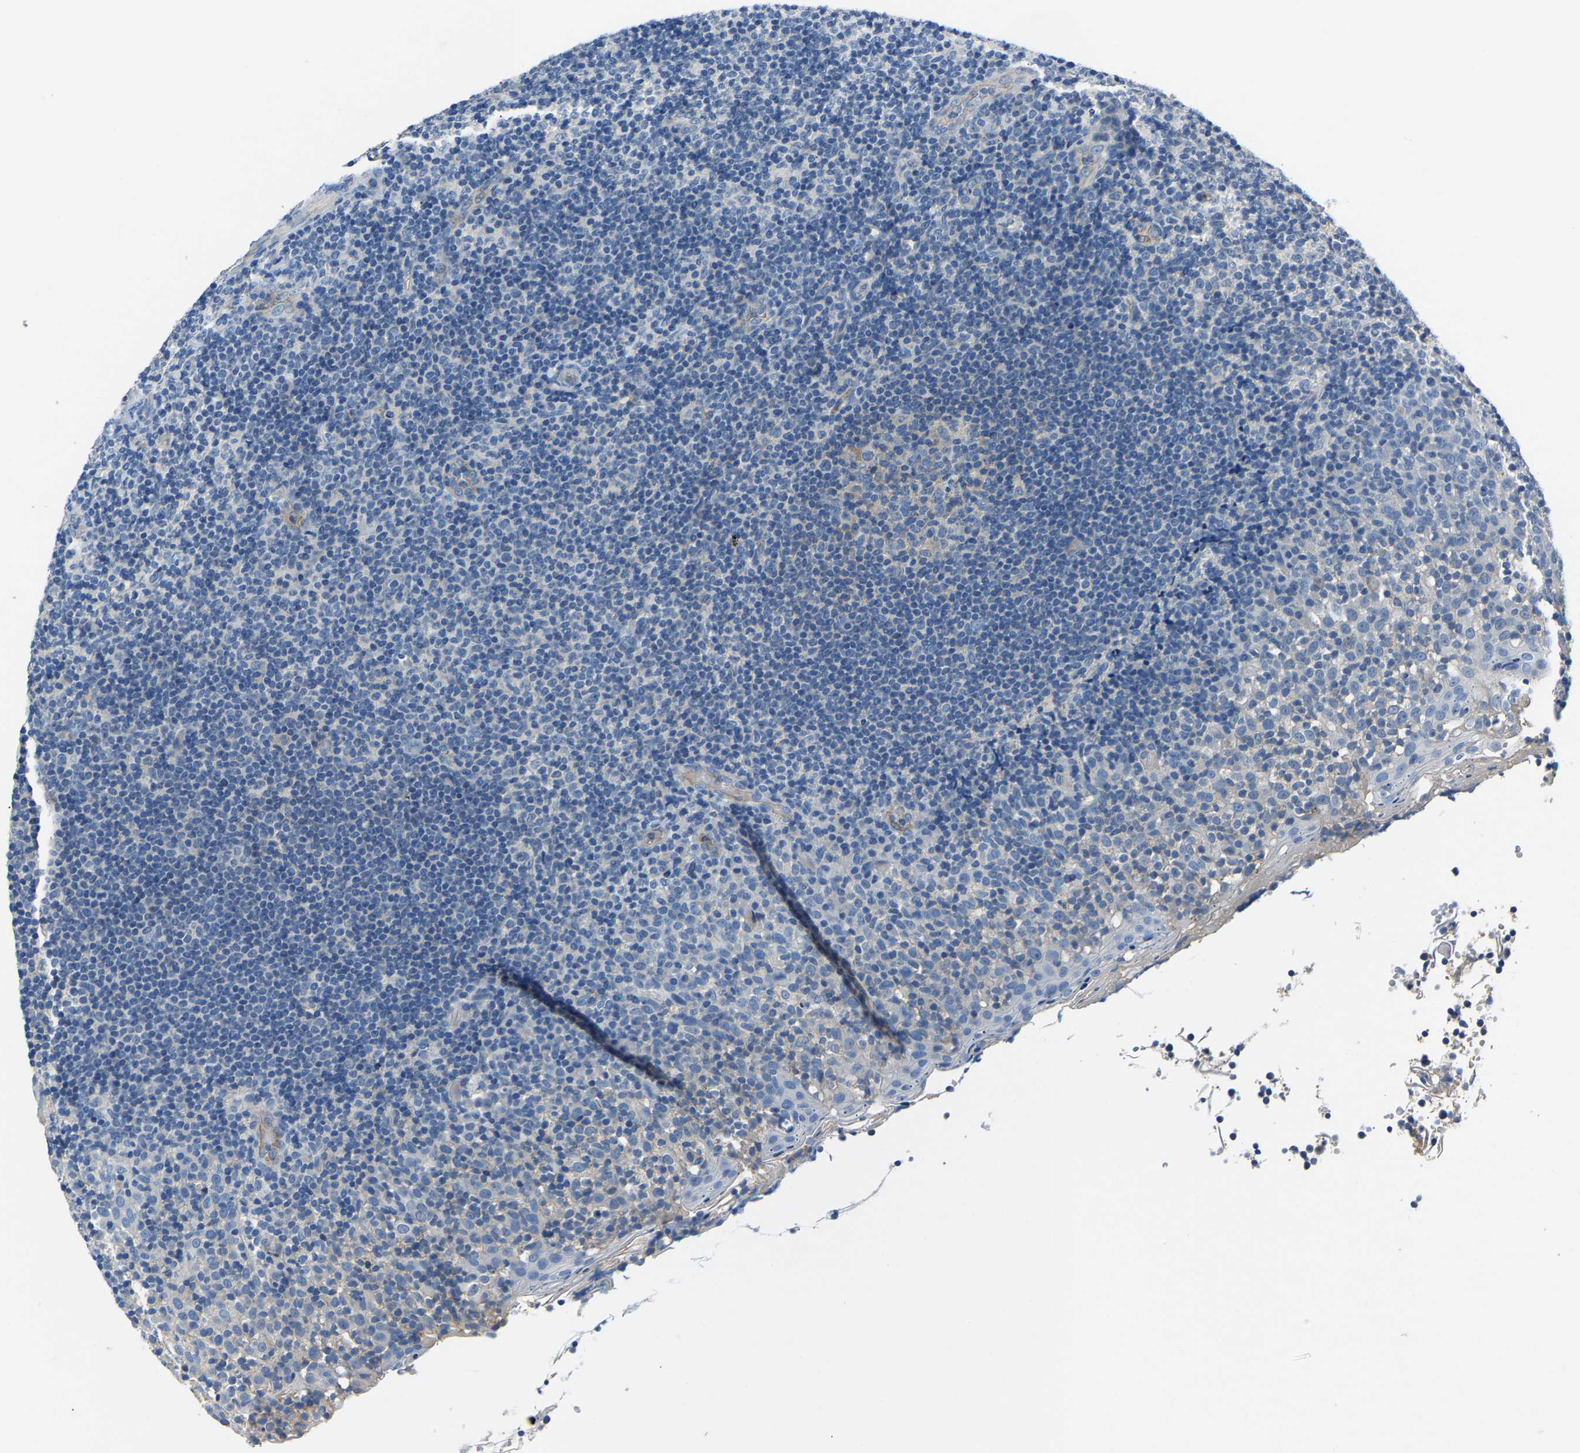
{"staining": {"intensity": "negative", "quantity": "none", "location": "none"}, "tissue": "tonsil", "cell_type": "Germinal center cells", "image_type": "normal", "snomed": [{"axis": "morphology", "description": "Normal tissue, NOS"}, {"axis": "topography", "description": "Tonsil"}], "caption": "A high-resolution image shows immunohistochemistry (IHC) staining of benign tonsil, which displays no significant positivity in germinal center cells. The staining was performed using DAB (3,3'-diaminobenzidine) to visualize the protein expression in brown, while the nuclei were stained in blue with hematoxylin (Magnification: 20x).", "gene": "DNAAF5", "patient": {"sex": "female", "age": 19}}